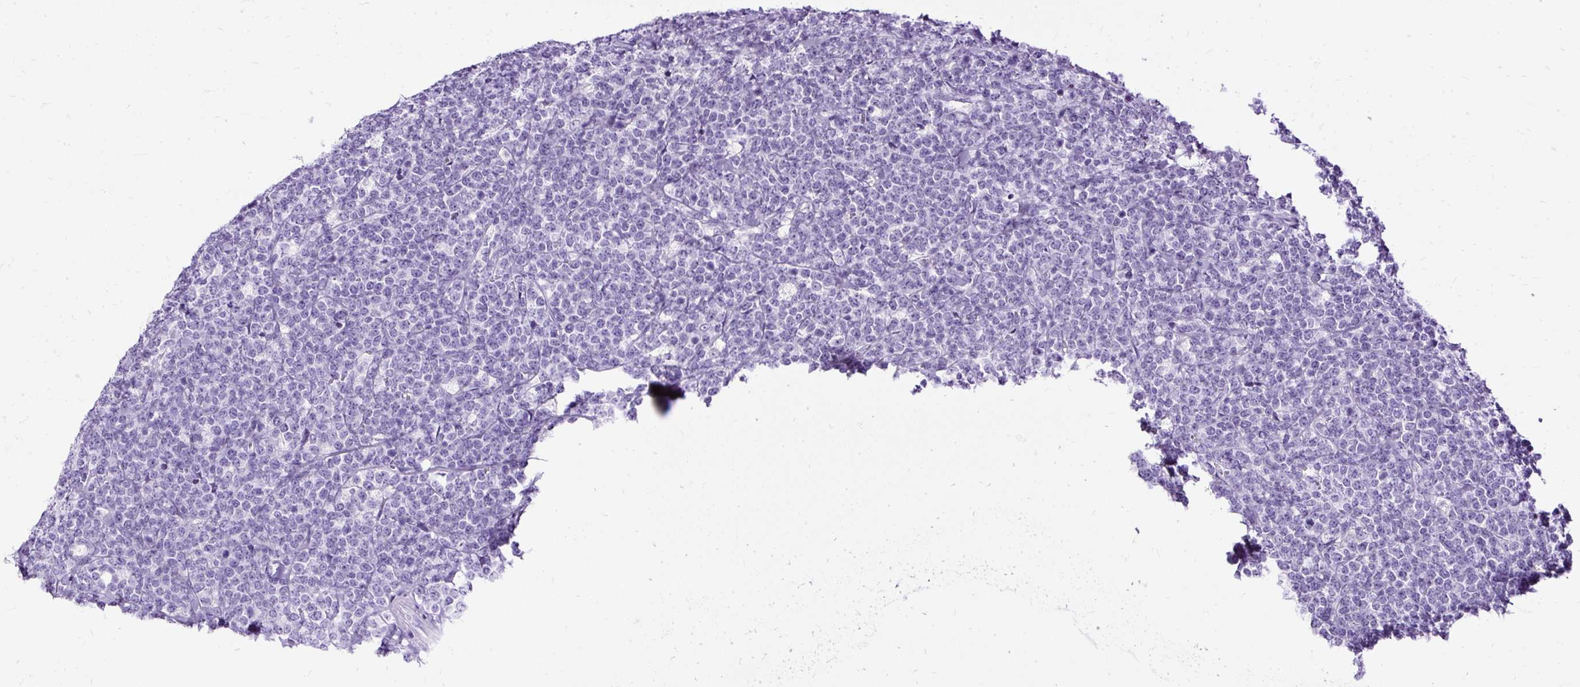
{"staining": {"intensity": "negative", "quantity": "none", "location": "none"}, "tissue": "lymphoma", "cell_type": "Tumor cells", "image_type": "cancer", "snomed": [{"axis": "morphology", "description": "Malignant lymphoma, non-Hodgkin's type, High grade"}, {"axis": "topography", "description": "Small intestine"}, {"axis": "topography", "description": "Colon"}], "caption": "This is a histopathology image of immunohistochemistry (IHC) staining of malignant lymphoma, non-Hodgkin's type (high-grade), which shows no positivity in tumor cells.", "gene": "HEY1", "patient": {"sex": "male", "age": 8}}